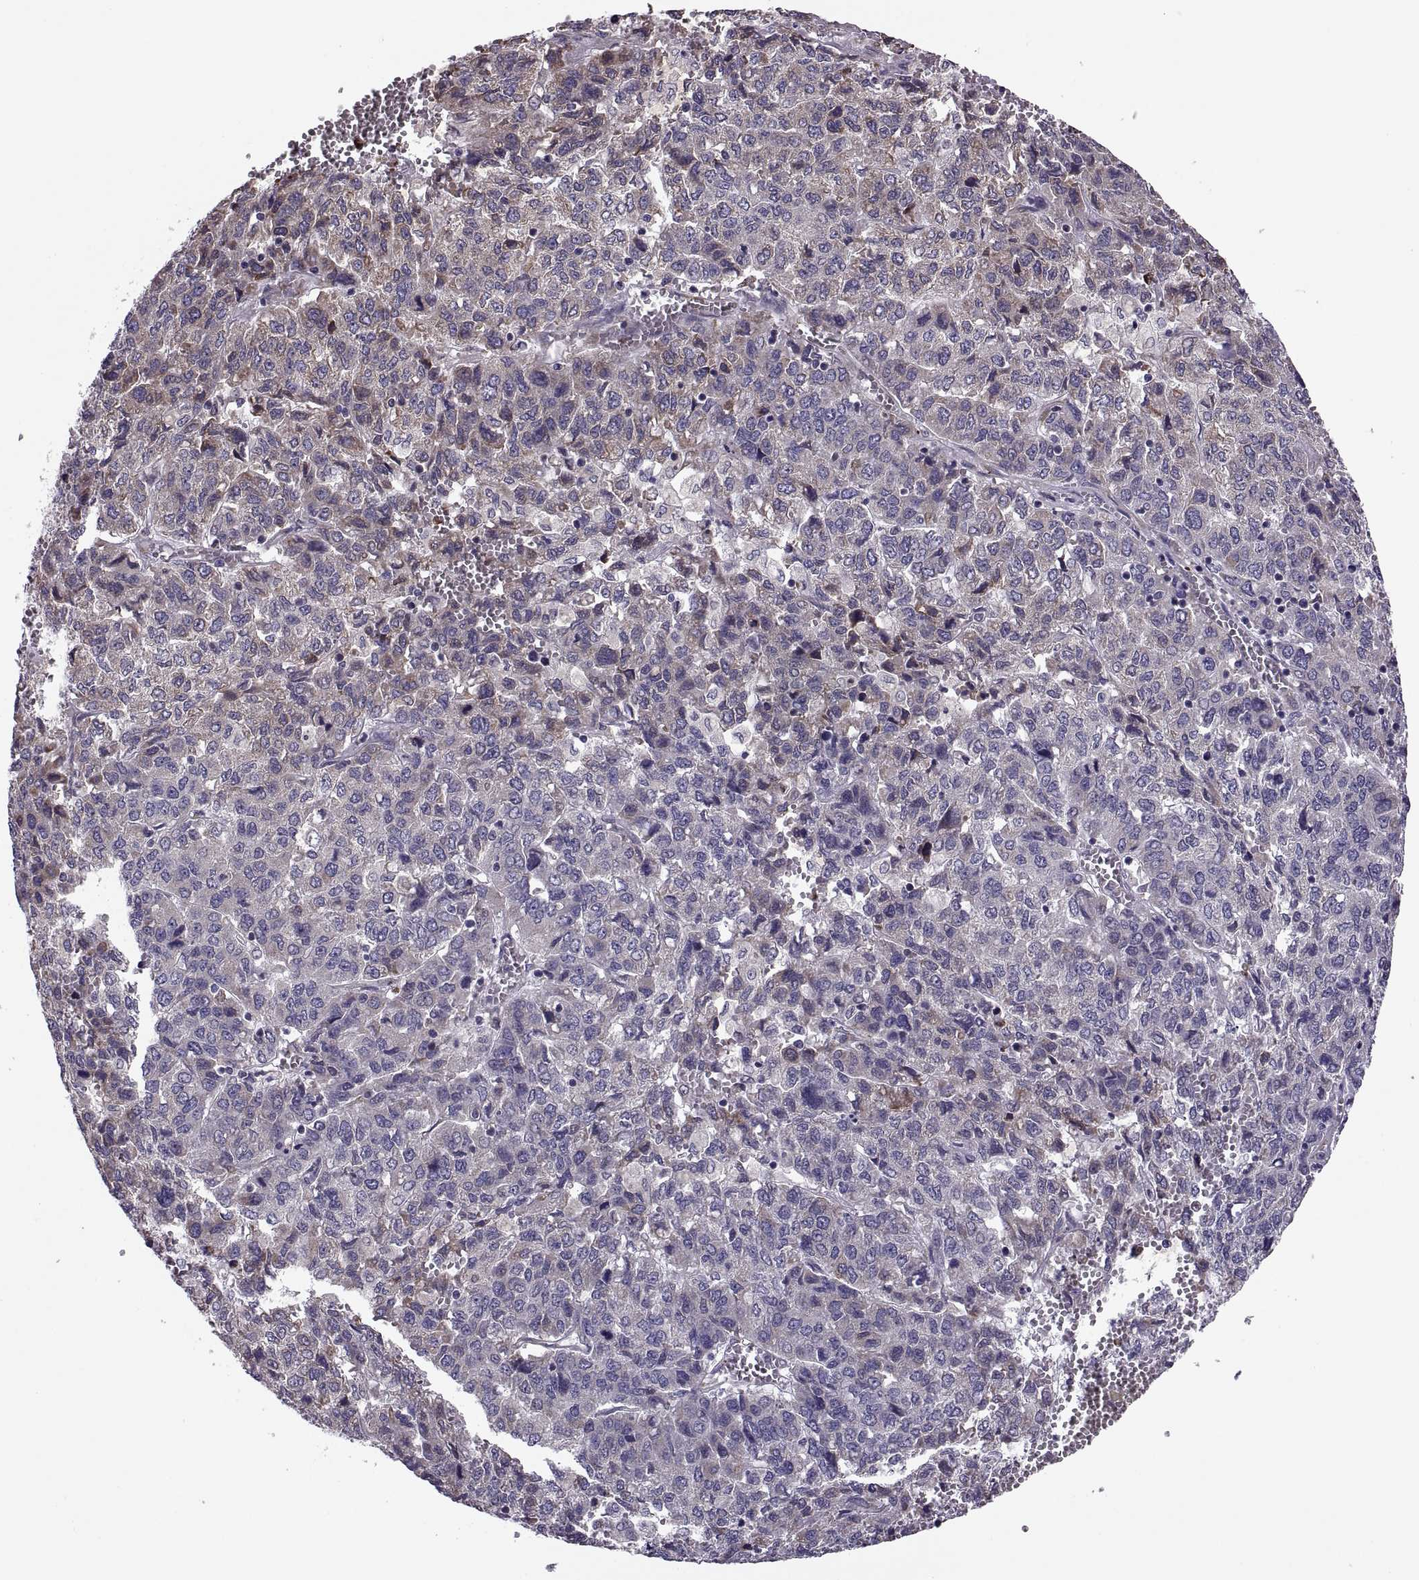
{"staining": {"intensity": "moderate", "quantity": "<25%", "location": "cytoplasmic/membranous"}, "tissue": "liver cancer", "cell_type": "Tumor cells", "image_type": "cancer", "snomed": [{"axis": "morphology", "description": "Carcinoma, Hepatocellular, NOS"}, {"axis": "topography", "description": "Liver"}], "caption": "An image of human liver cancer stained for a protein displays moderate cytoplasmic/membranous brown staining in tumor cells. The protein is stained brown, and the nuclei are stained in blue (DAB (3,3'-diaminobenzidine) IHC with brightfield microscopy, high magnification).", "gene": "LETM2", "patient": {"sex": "male", "age": 69}}